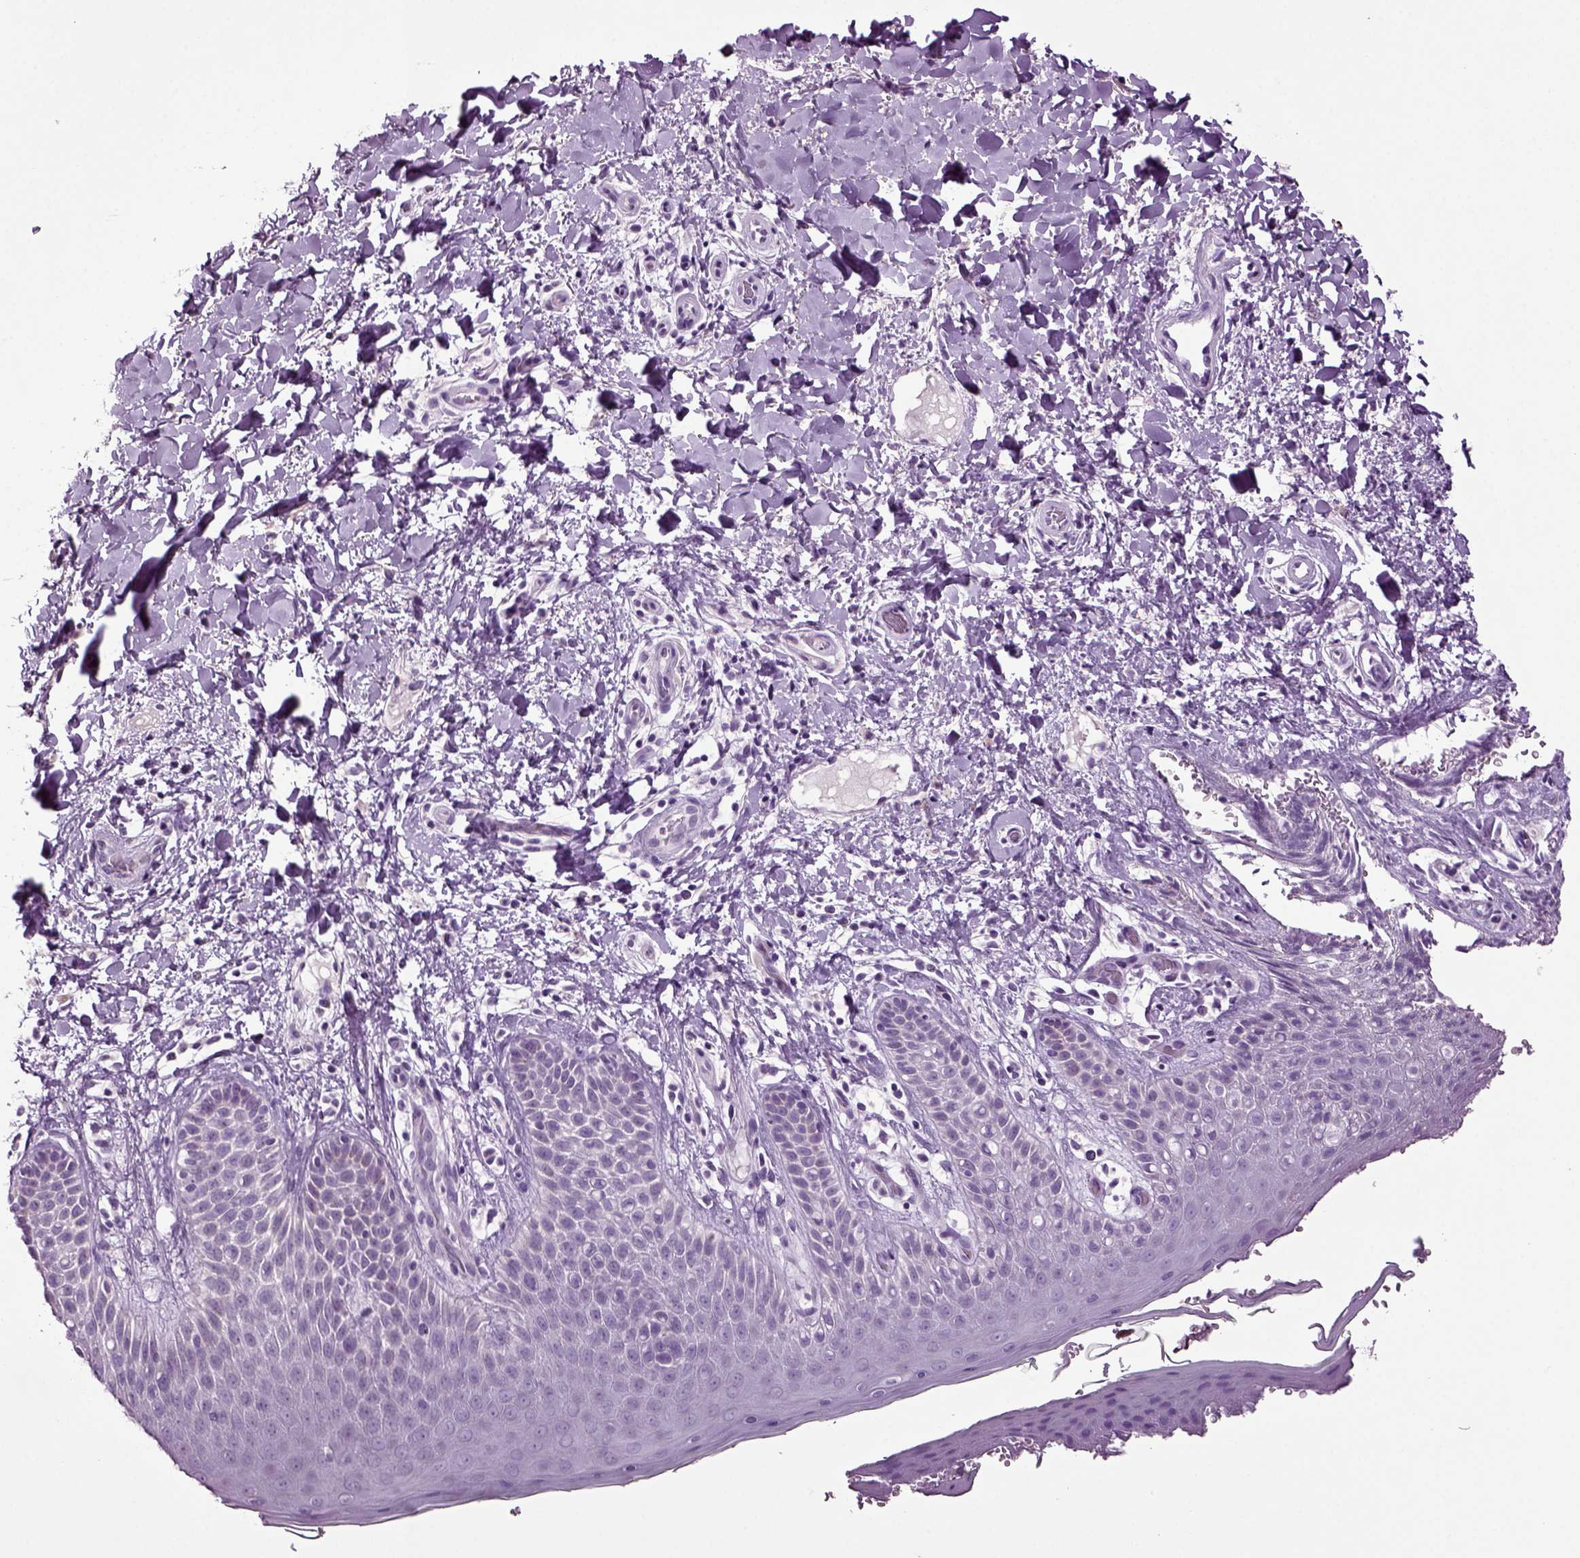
{"staining": {"intensity": "negative", "quantity": "none", "location": "none"}, "tissue": "skin", "cell_type": "Epidermal cells", "image_type": "normal", "snomed": [{"axis": "morphology", "description": "Normal tissue, NOS"}, {"axis": "topography", "description": "Anal"}], "caption": "The histopathology image demonstrates no significant positivity in epidermal cells of skin.", "gene": "SLC17A6", "patient": {"sex": "male", "age": 36}}